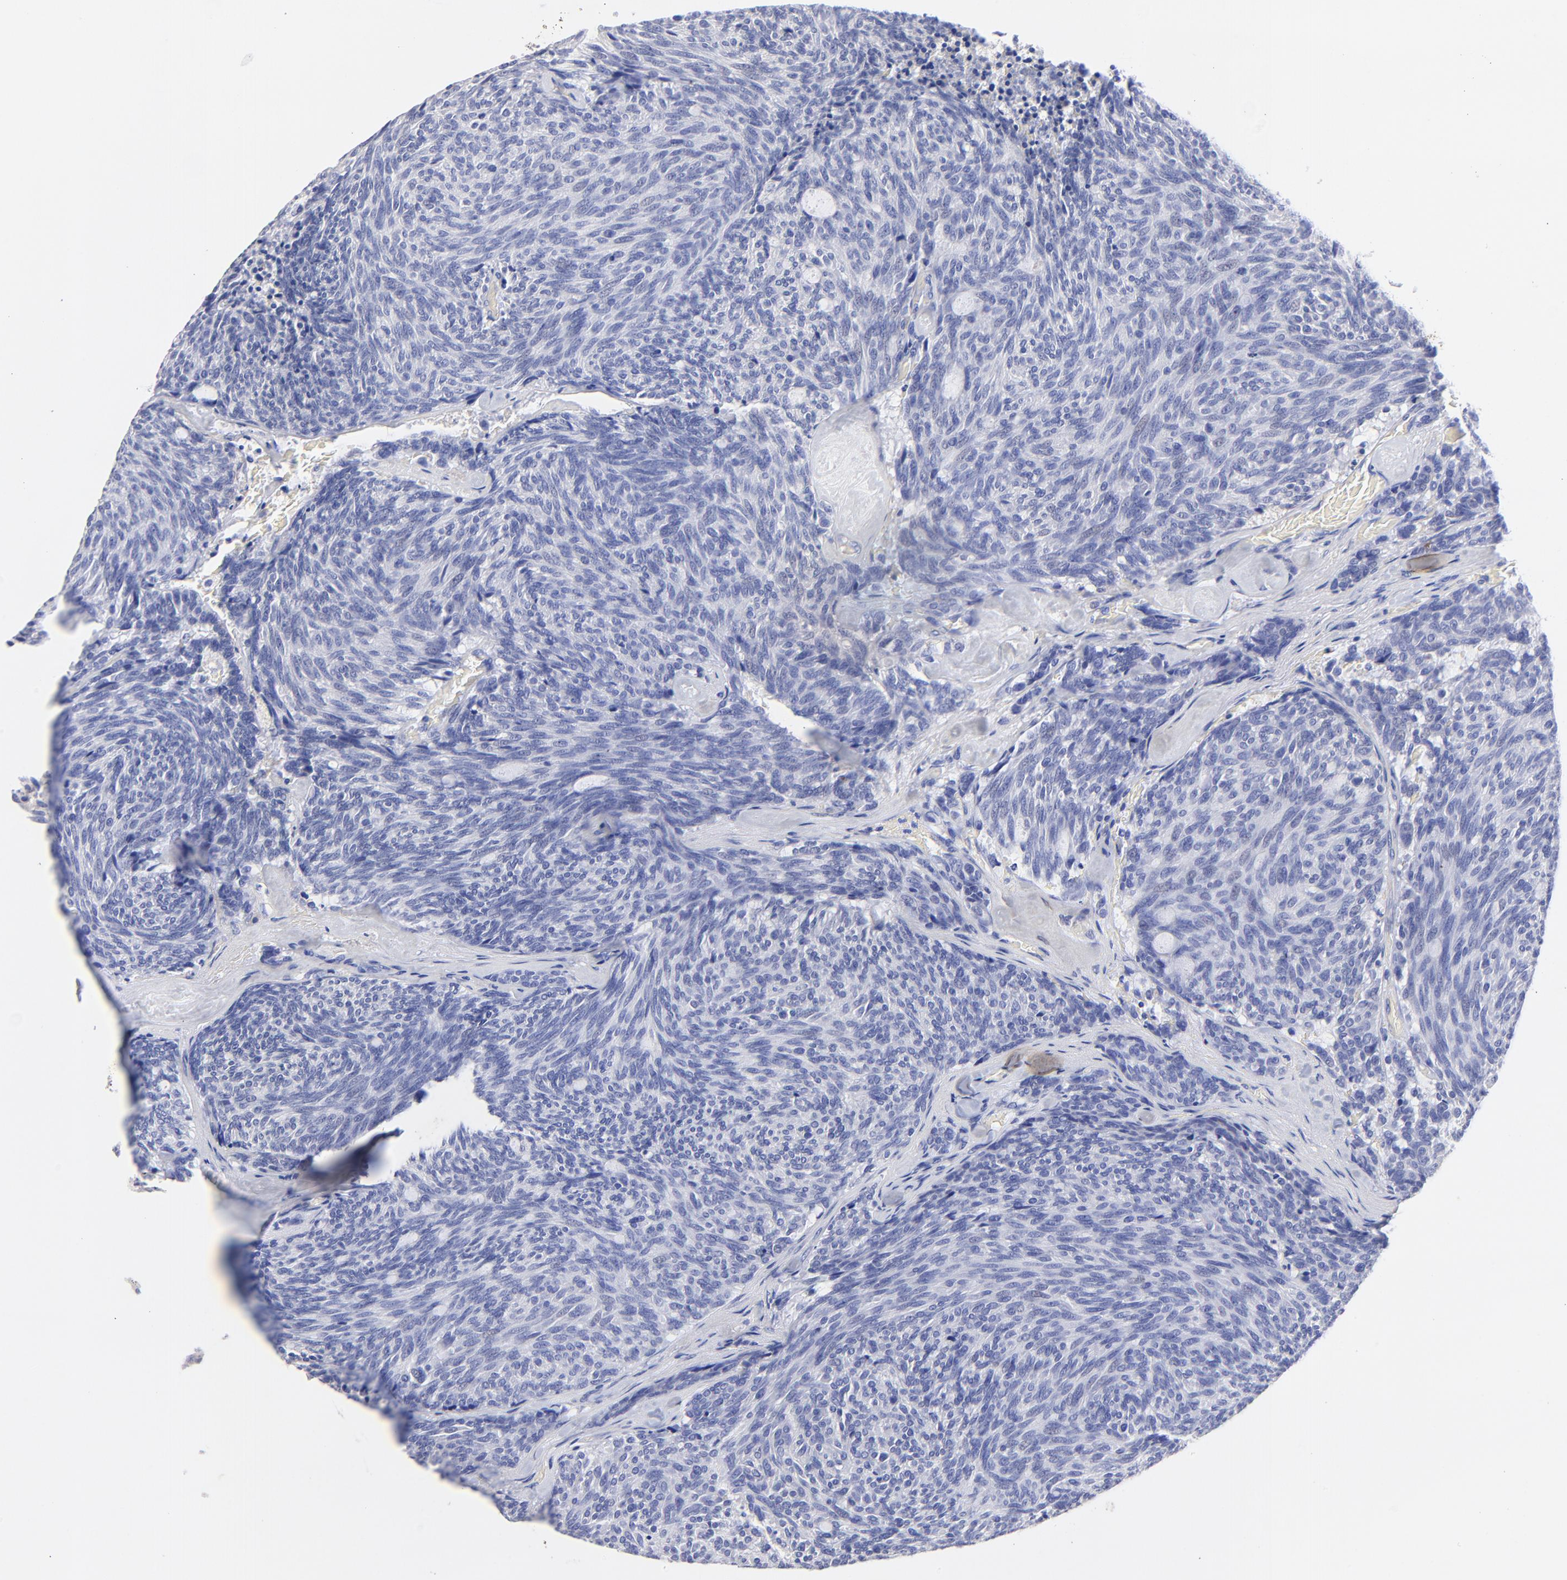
{"staining": {"intensity": "negative", "quantity": "none", "location": "none"}, "tissue": "carcinoid", "cell_type": "Tumor cells", "image_type": "cancer", "snomed": [{"axis": "morphology", "description": "Carcinoid, malignant, NOS"}, {"axis": "topography", "description": "Pancreas"}], "caption": "DAB immunohistochemical staining of carcinoid (malignant) exhibits no significant positivity in tumor cells.", "gene": "HORMAD2", "patient": {"sex": "female", "age": 54}}